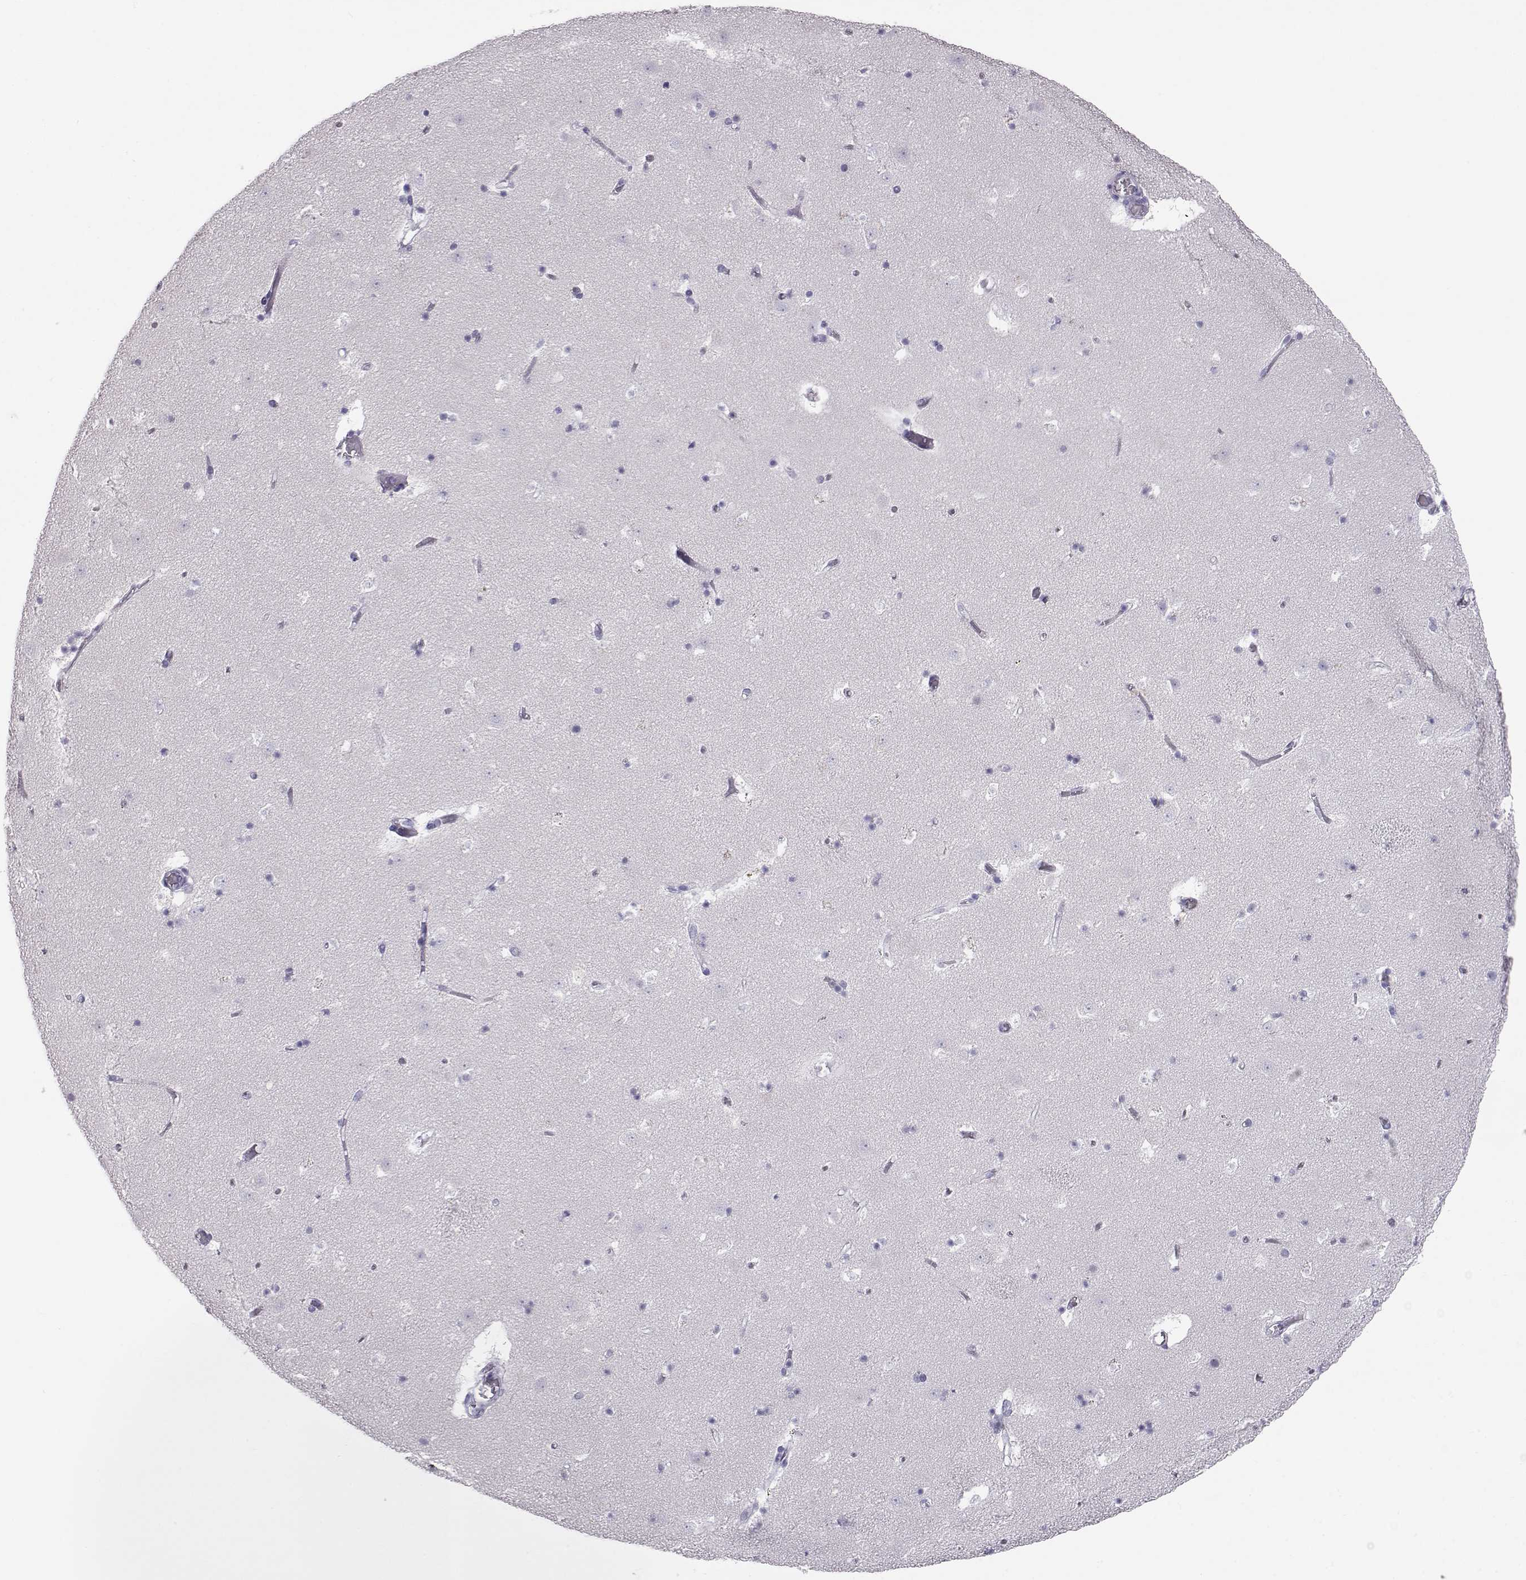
{"staining": {"intensity": "negative", "quantity": "none", "location": "none"}, "tissue": "caudate", "cell_type": "Glial cells", "image_type": "normal", "snomed": [{"axis": "morphology", "description": "Normal tissue, NOS"}, {"axis": "topography", "description": "Lateral ventricle wall"}], "caption": "Histopathology image shows no protein expression in glial cells of normal caudate. Brightfield microscopy of immunohistochemistry (IHC) stained with DAB (3,3'-diaminobenzidine) (brown) and hematoxylin (blue), captured at high magnification.", "gene": "ITLN1", "patient": {"sex": "female", "age": 42}}